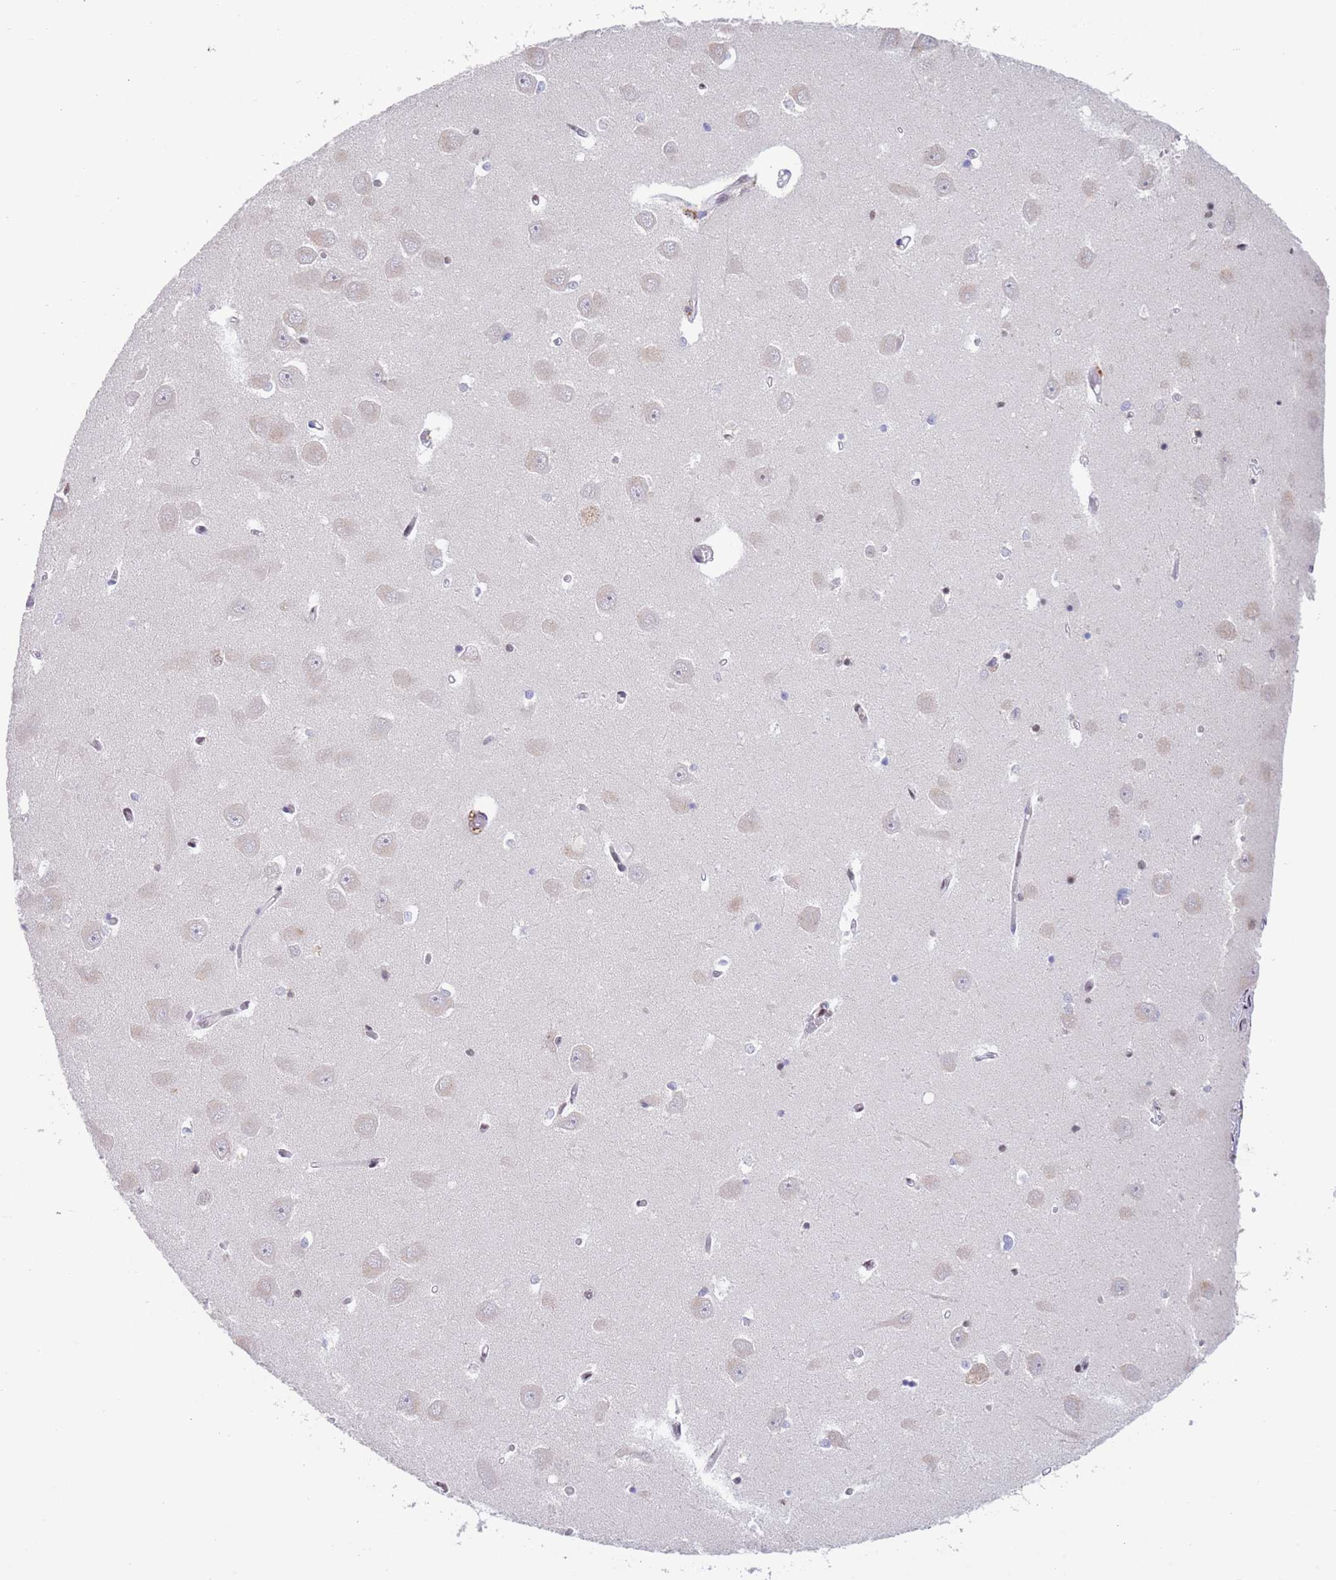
{"staining": {"intensity": "negative", "quantity": "none", "location": "none"}, "tissue": "hippocampus", "cell_type": "Glial cells", "image_type": "normal", "snomed": [{"axis": "morphology", "description": "Normal tissue, NOS"}, {"axis": "topography", "description": "Hippocampus"}], "caption": "There is no significant expression in glial cells of hippocampus. (DAB immunohistochemistry (IHC) visualized using brightfield microscopy, high magnification).", "gene": "ZNF382", "patient": {"sex": "male", "age": 70}}